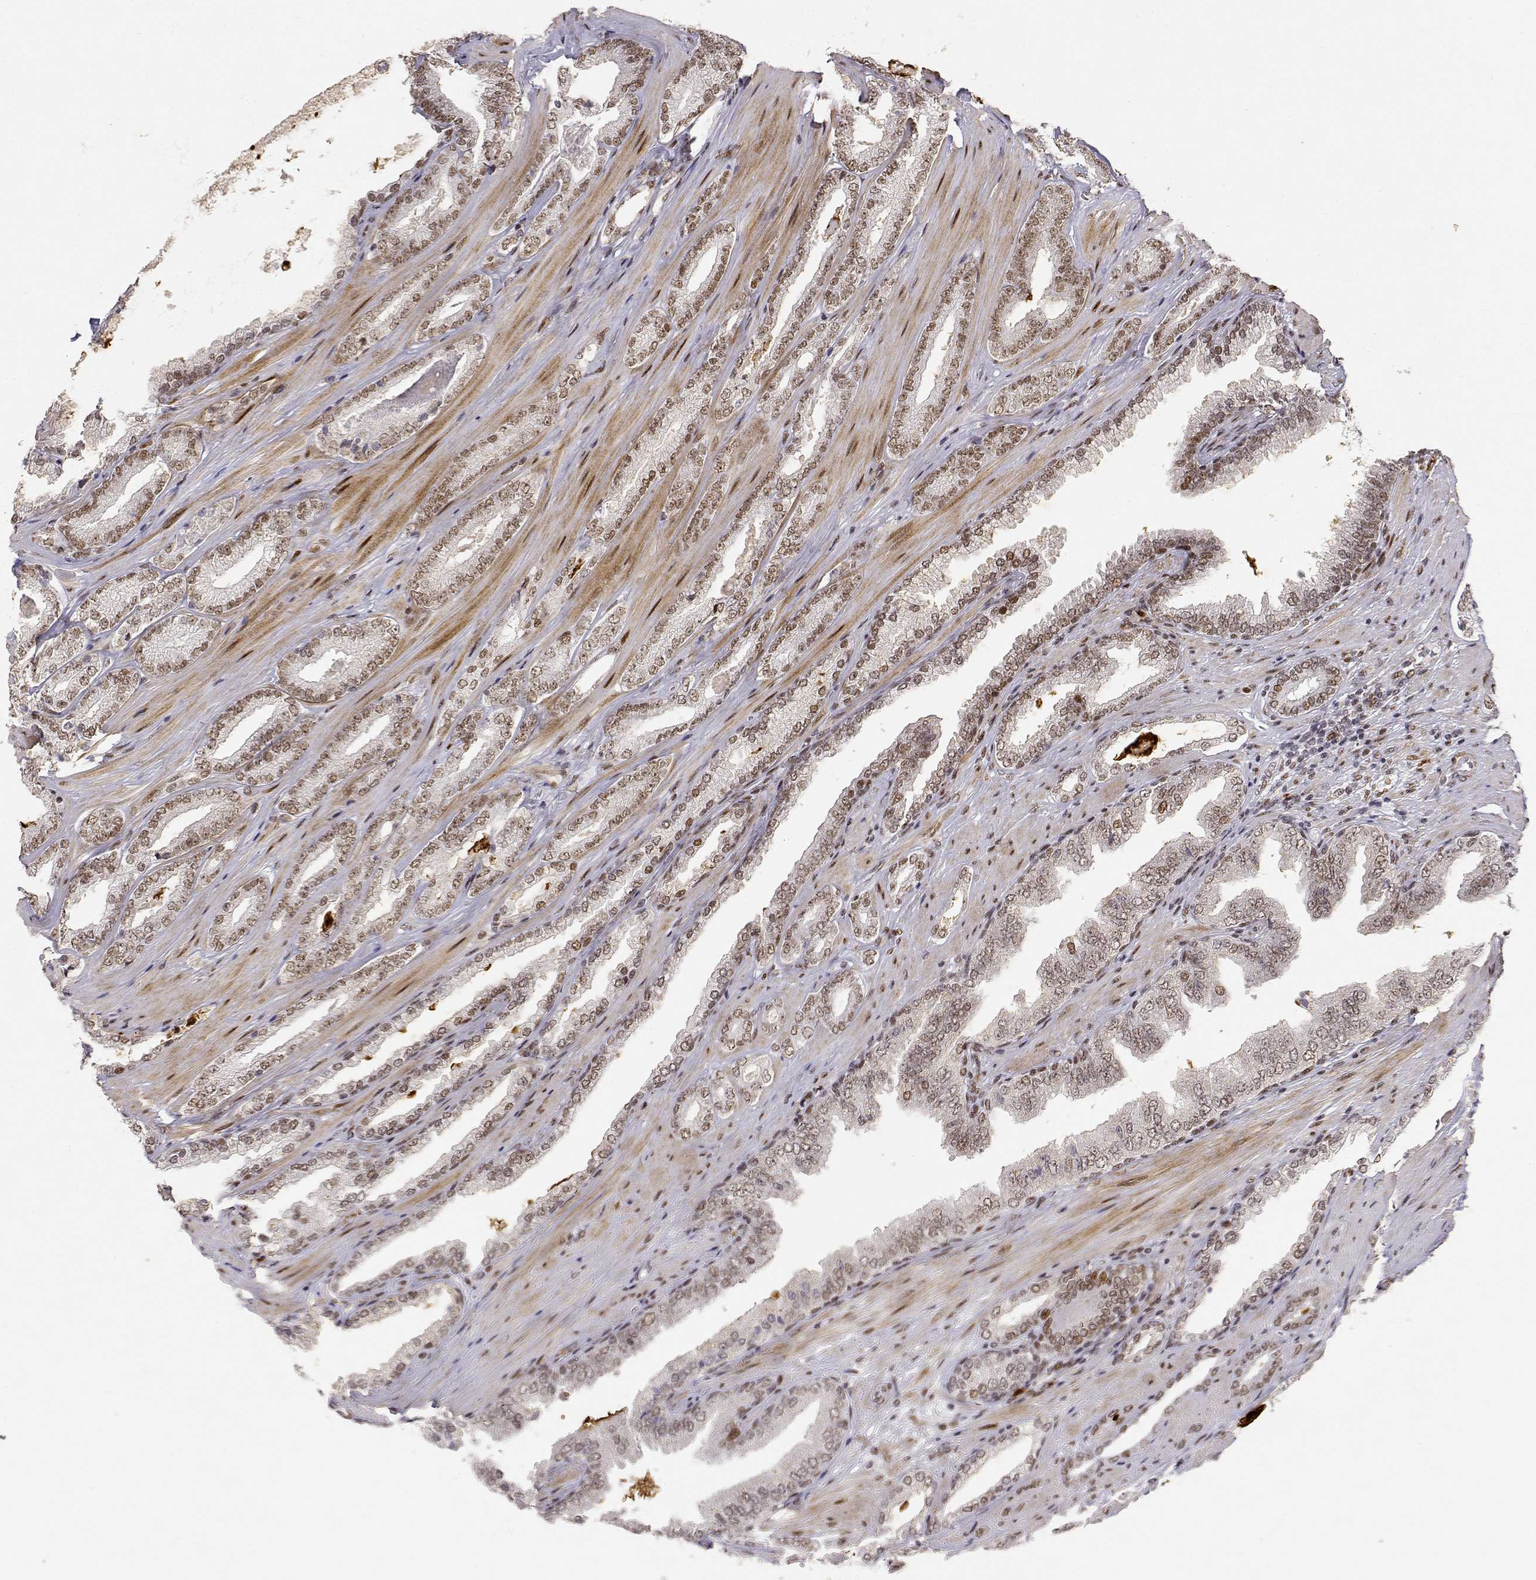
{"staining": {"intensity": "moderate", "quantity": "25%-75%", "location": "nuclear"}, "tissue": "prostate cancer", "cell_type": "Tumor cells", "image_type": "cancer", "snomed": [{"axis": "morphology", "description": "Adenocarcinoma, Low grade"}, {"axis": "topography", "description": "Prostate"}], "caption": "There is medium levels of moderate nuclear positivity in tumor cells of prostate adenocarcinoma (low-grade), as demonstrated by immunohistochemical staining (brown color).", "gene": "RSF1", "patient": {"sex": "male", "age": 61}}